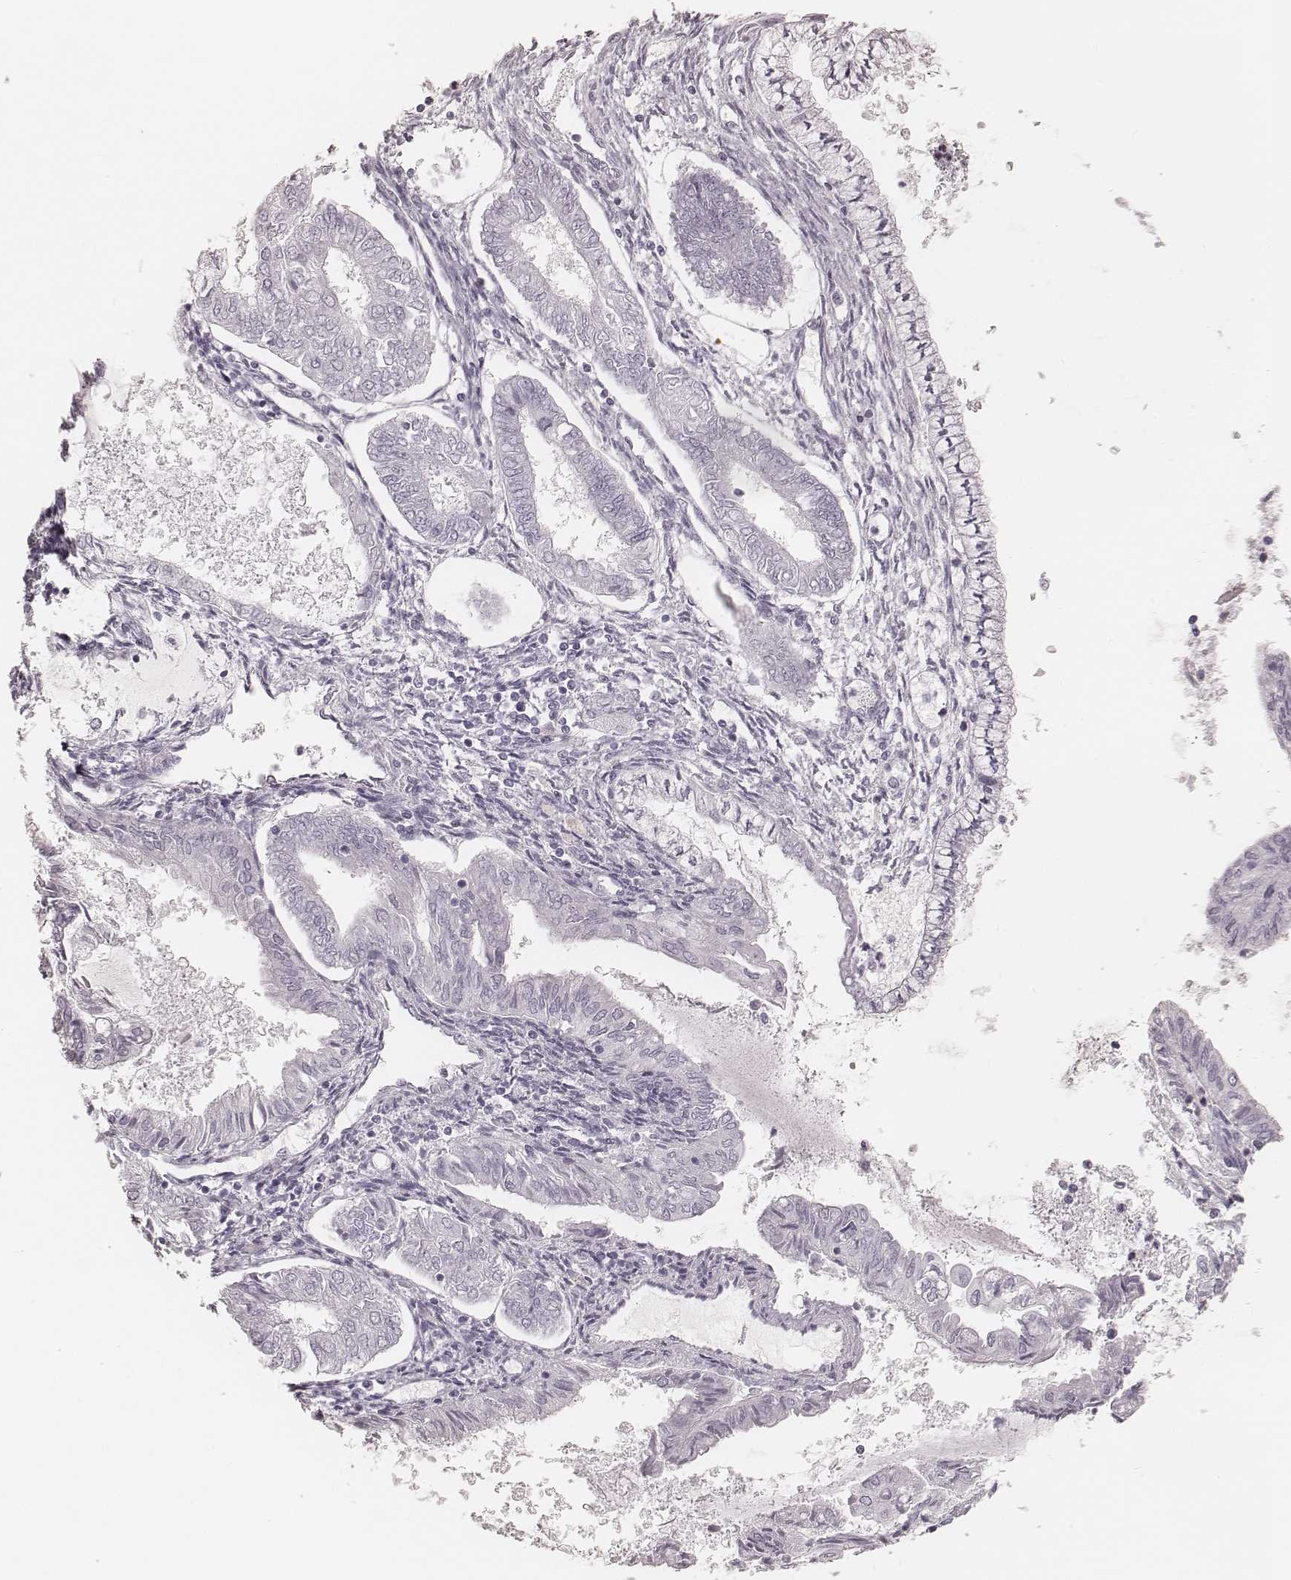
{"staining": {"intensity": "negative", "quantity": "none", "location": "none"}, "tissue": "endometrial cancer", "cell_type": "Tumor cells", "image_type": "cancer", "snomed": [{"axis": "morphology", "description": "Adenocarcinoma, NOS"}, {"axis": "topography", "description": "Endometrium"}], "caption": "Immunohistochemistry (IHC) micrograph of neoplastic tissue: endometrial adenocarcinoma stained with DAB shows no significant protein staining in tumor cells. (Stains: DAB (3,3'-diaminobenzidine) immunohistochemistry with hematoxylin counter stain, Microscopy: brightfield microscopy at high magnification).", "gene": "KRT82", "patient": {"sex": "female", "age": 68}}